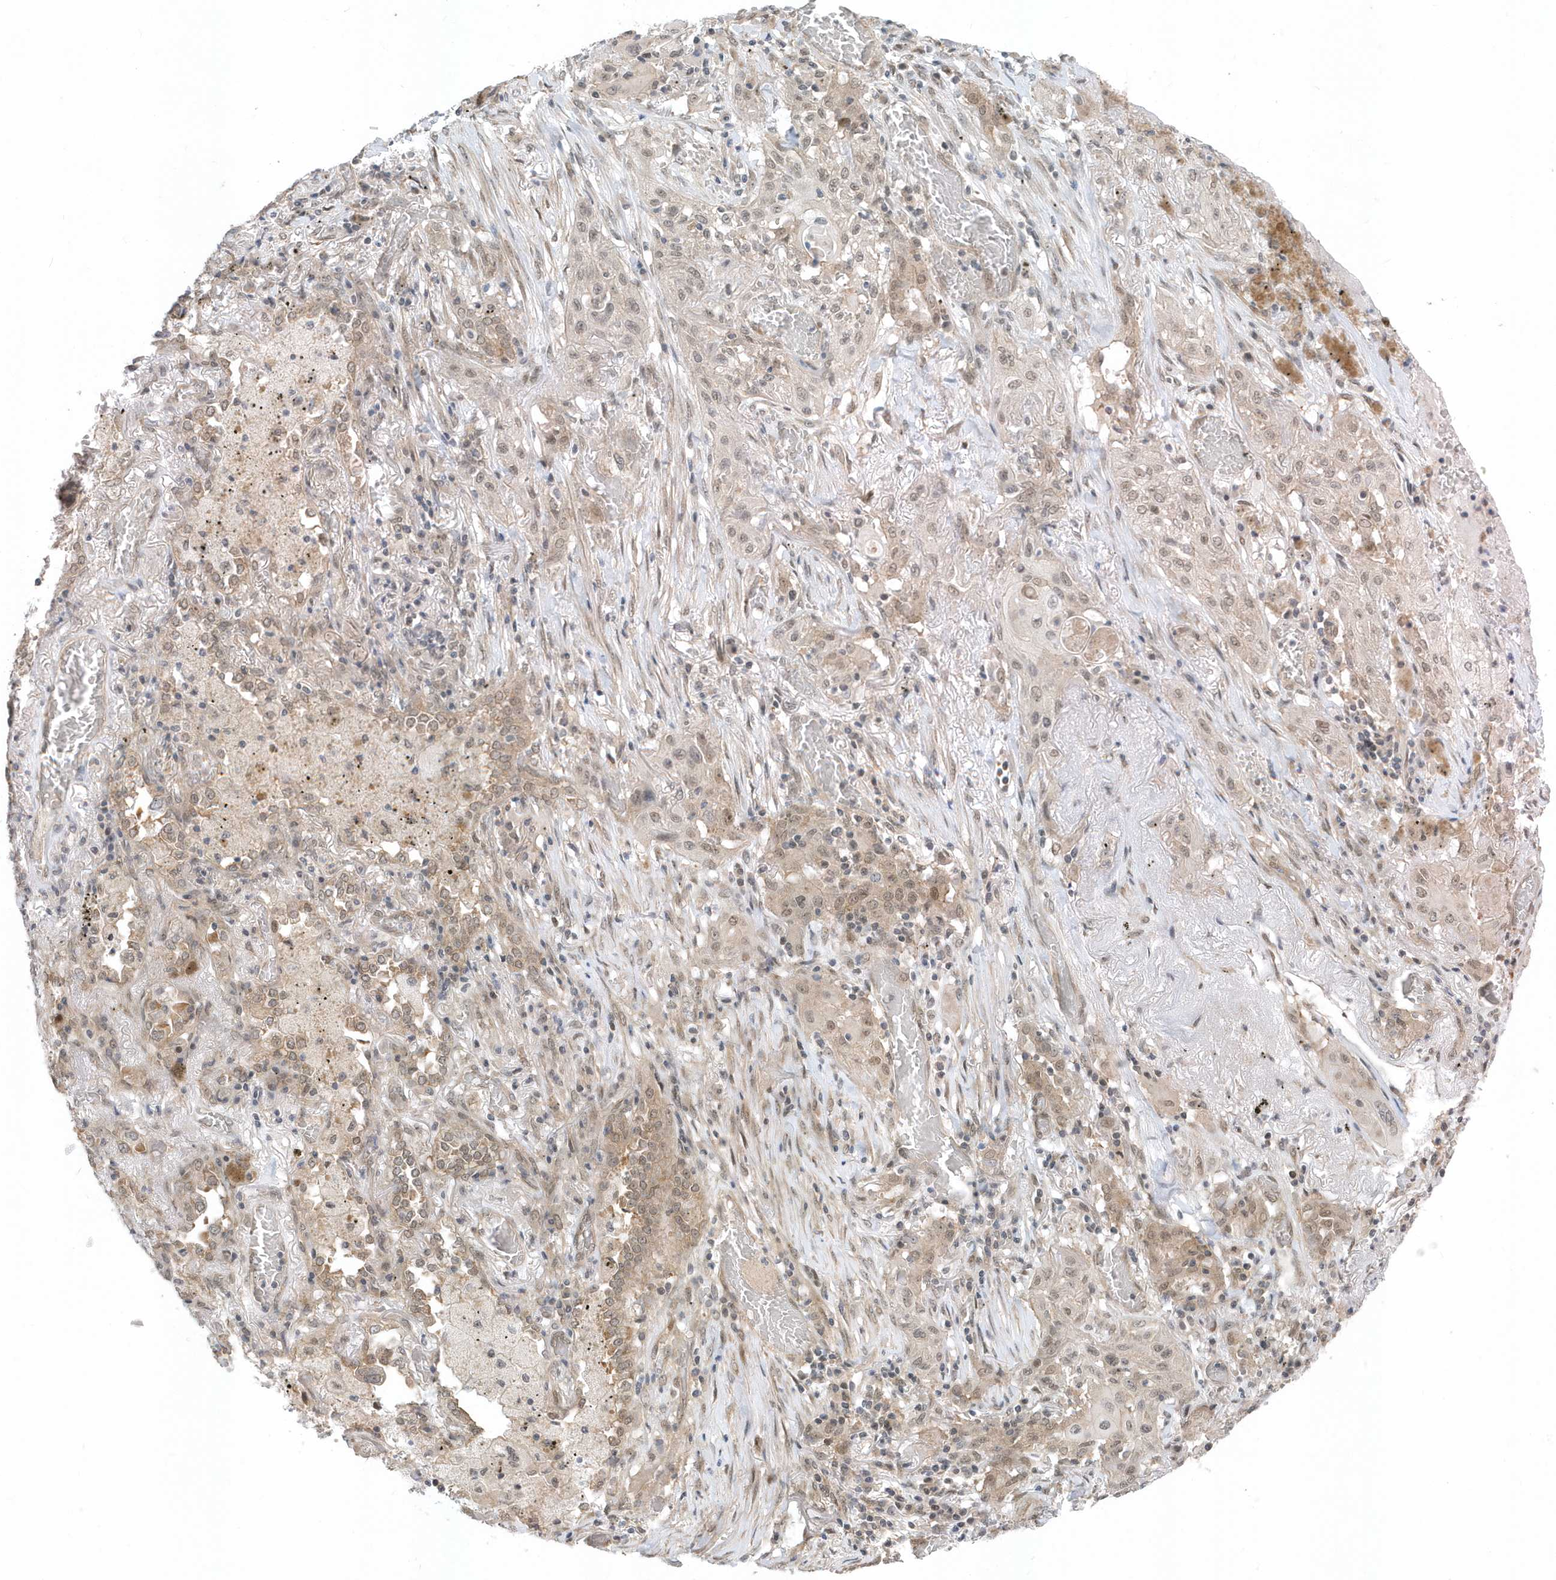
{"staining": {"intensity": "weak", "quantity": ">75%", "location": "nuclear"}, "tissue": "lung cancer", "cell_type": "Tumor cells", "image_type": "cancer", "snomed": [{"axis": "morphology", "description": "Squamous cell carcinoma, NOS"}, {"axis": "topography", "description": "Lung"}], "caption": "IHC photomicrograph of squamous cell carcinoma (lung) stained for a protein (brown), which reveals low levels of weak nuclear positivity in approximately >75% of tumor cells.", "gene": "USP53", "patient": {"sex": "female", "age": 47}}